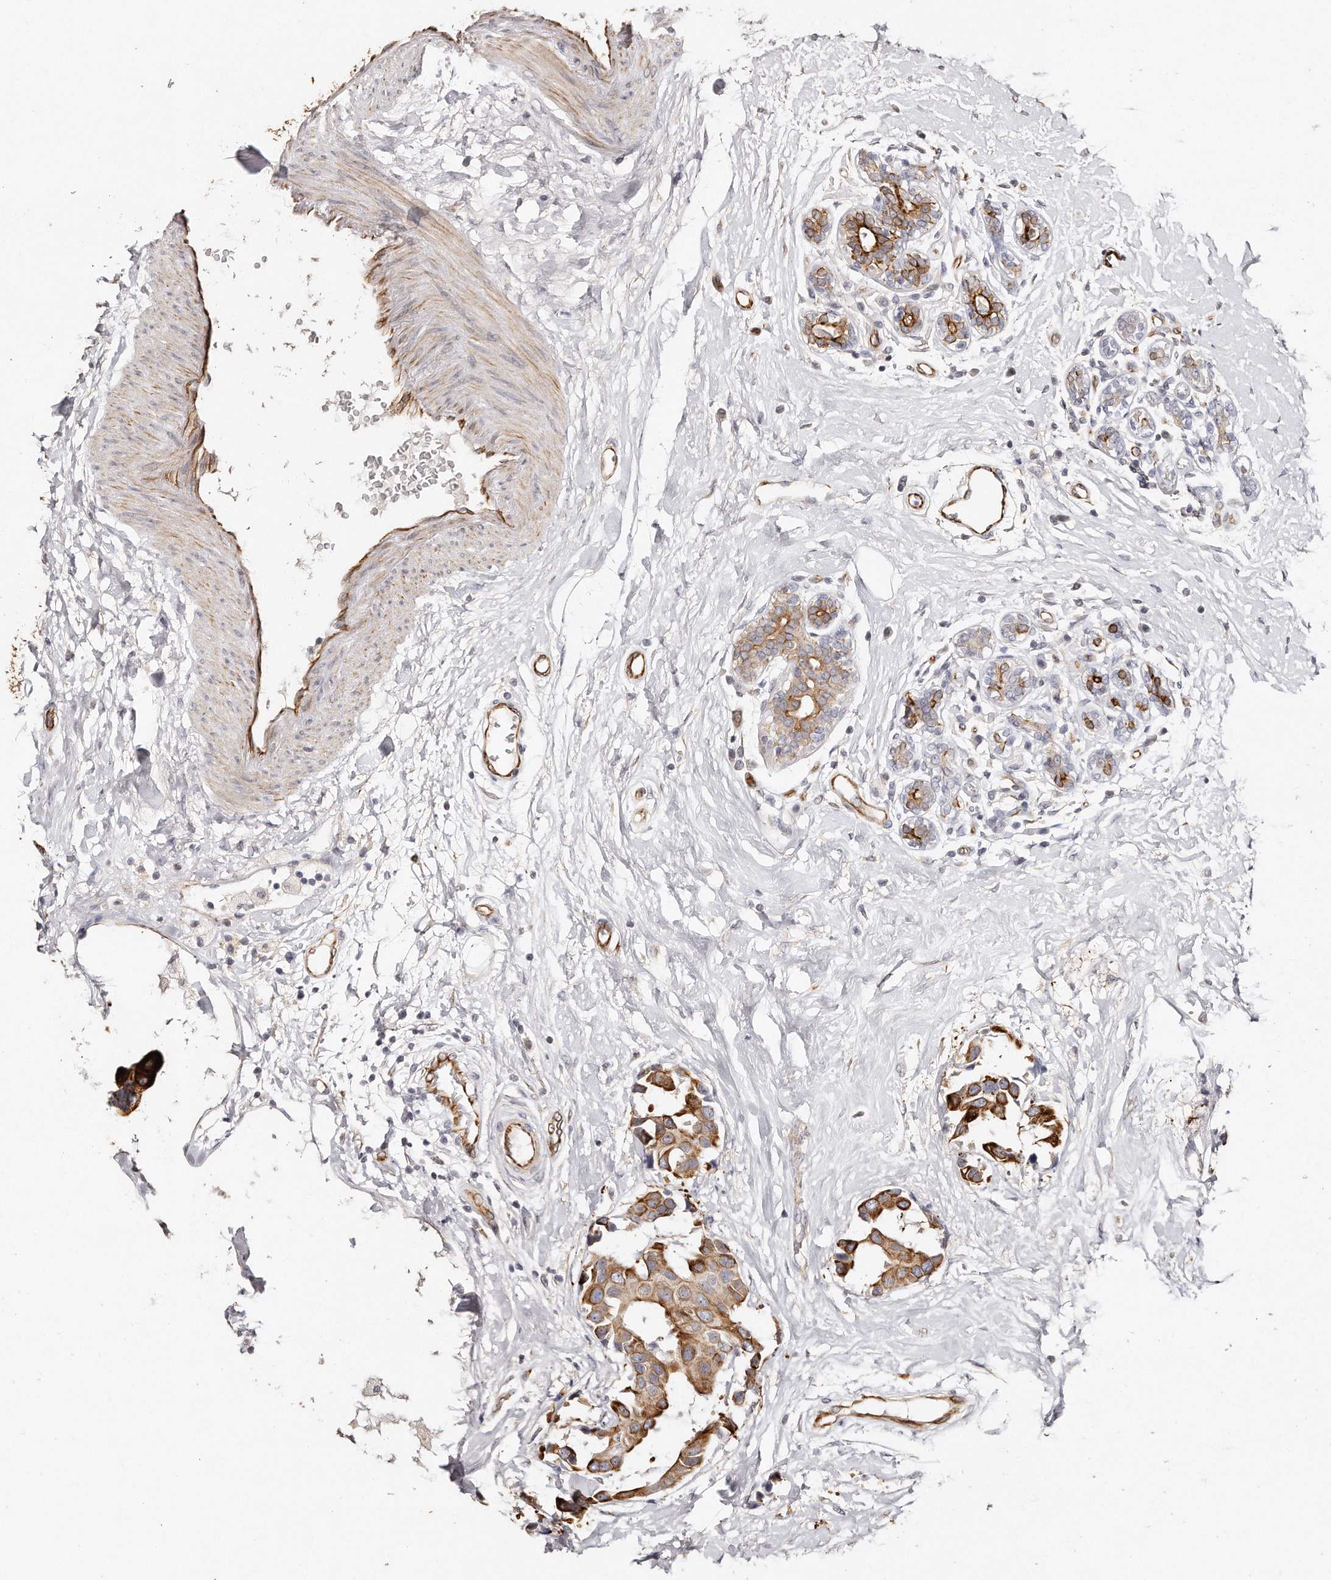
{"staining": {"intensity": "moderate", "quantity": ">75%", "location": "cytoplasmic/membranous"}, "tissue": "breast cancer", "cell_type": "Tumor cells", "image_type": "cancer", "snomed": [{"axis": "morphology", "description": "Normal tissue, NOS"}, {"axis": "morphology", "description": "Duct carcinoma"}, {"axis": "topography", "description": "Breast"}], "caption": "Protein analysis of intraductal carcinoma (breast) tissue demonstrates moderate cytoplasmic/membranous positivity in approximately >75% of tumor cells.", "gene": "ZYG11A", "patient": {"sex": "female", "age": 39}}